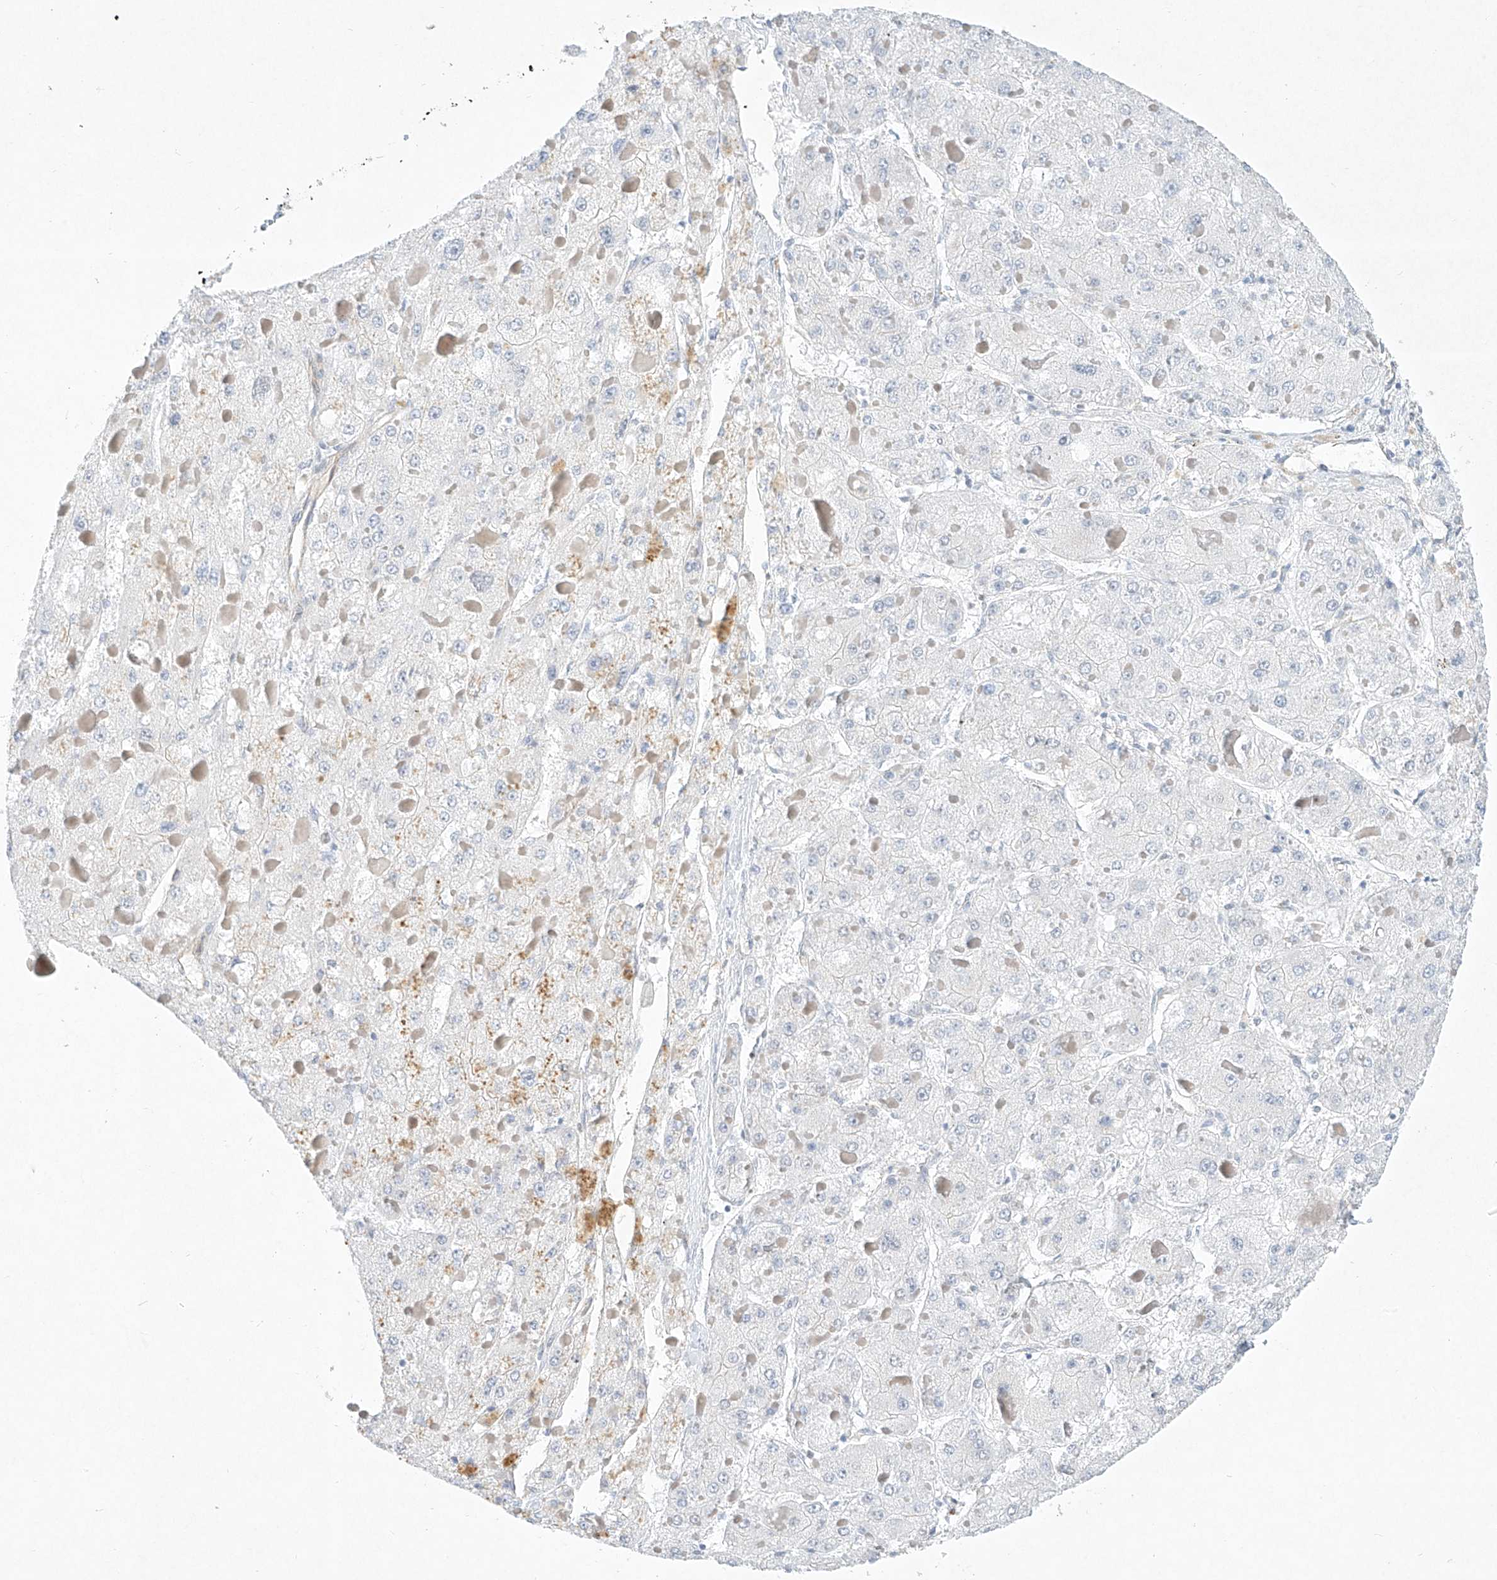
{"staining": {"intensity": "negative", "quantity": "none", "location": "none"}, "tissue": "liver cancer", "cell_type": "Tumor cells", "image_type": "cancer", "snomed": [{"axis": "morphology", "description": "Carcinoma, Hepatocellular, NOS"}, {"axis": "topography", "description": "Liver"}], "caption": "A high-resolution image shows immunohistochemistry staining of liver hepatocellular carcinoma, which demonstrates no significant expression in tumor cells. (Immunohistochemistry, brightfield microscopy, high magnification).", "gene": "REEP2", "patient": {"sex": "female", "age": 73}}